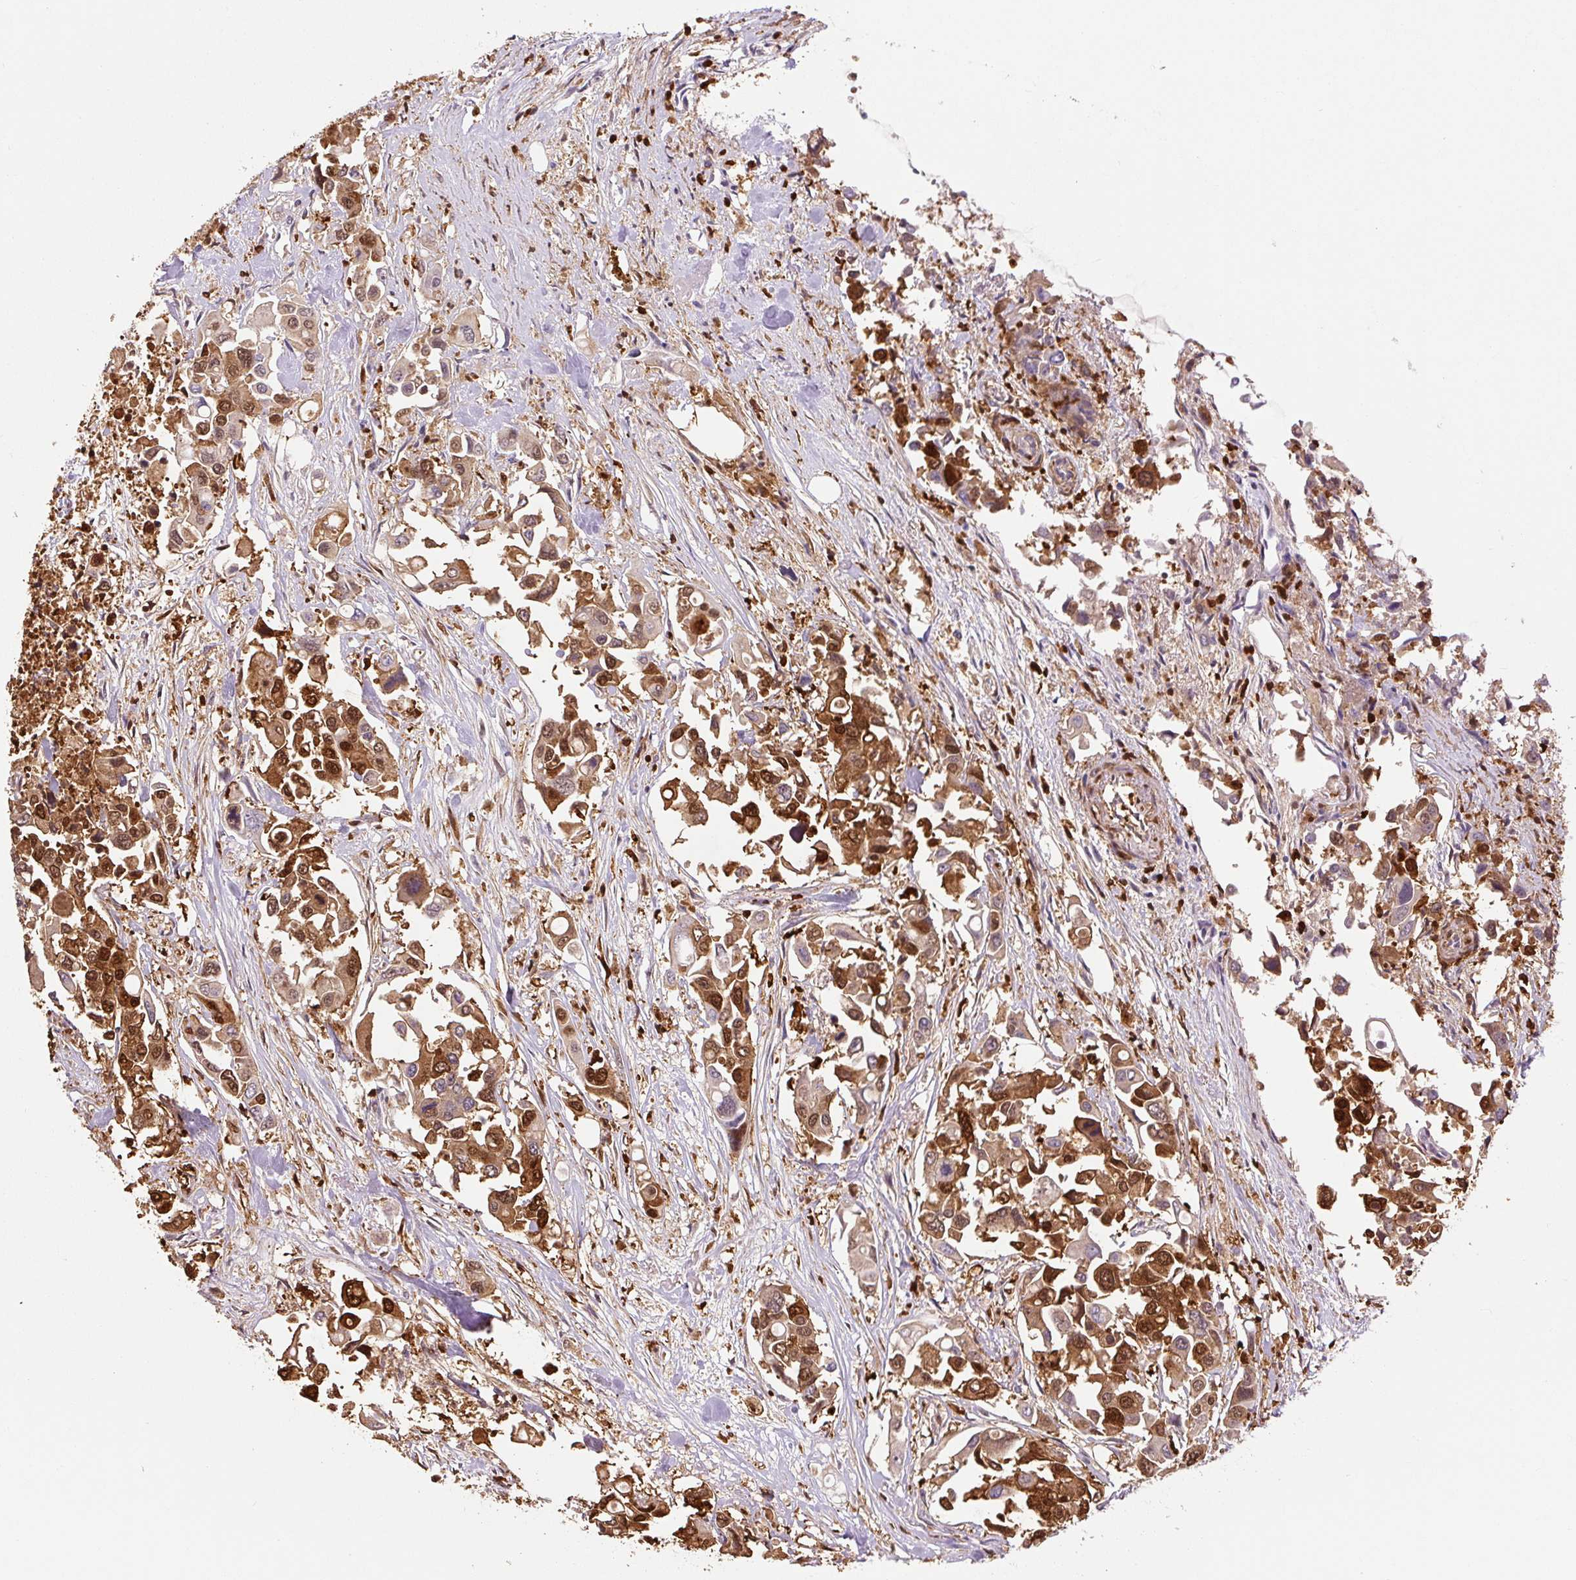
{"staining": {"intensity": "moderate", "quantity": ">75%", "location": "cytoplasmic/membranous,nuclear"}, "tissue": "colorectal cancer", "cell_type": "Tumor cells", "image_type": "cancer", "snomed": [{"axis": "morphology", "description": "Adenocarcinoma, NOS"}, {"axis": "topography", "description": "Colon"}], "caption": "Colorectal cancer tissue demonstrates moderate cytoplasmic/membranous and nuclear positivity in about >75% of tumor cells, visualized by immunohistochemistry. (IHC, brightfield microscopy, high magnification).", "gene": "S100A4", "patient": {"sex": "male", "age": 77}}